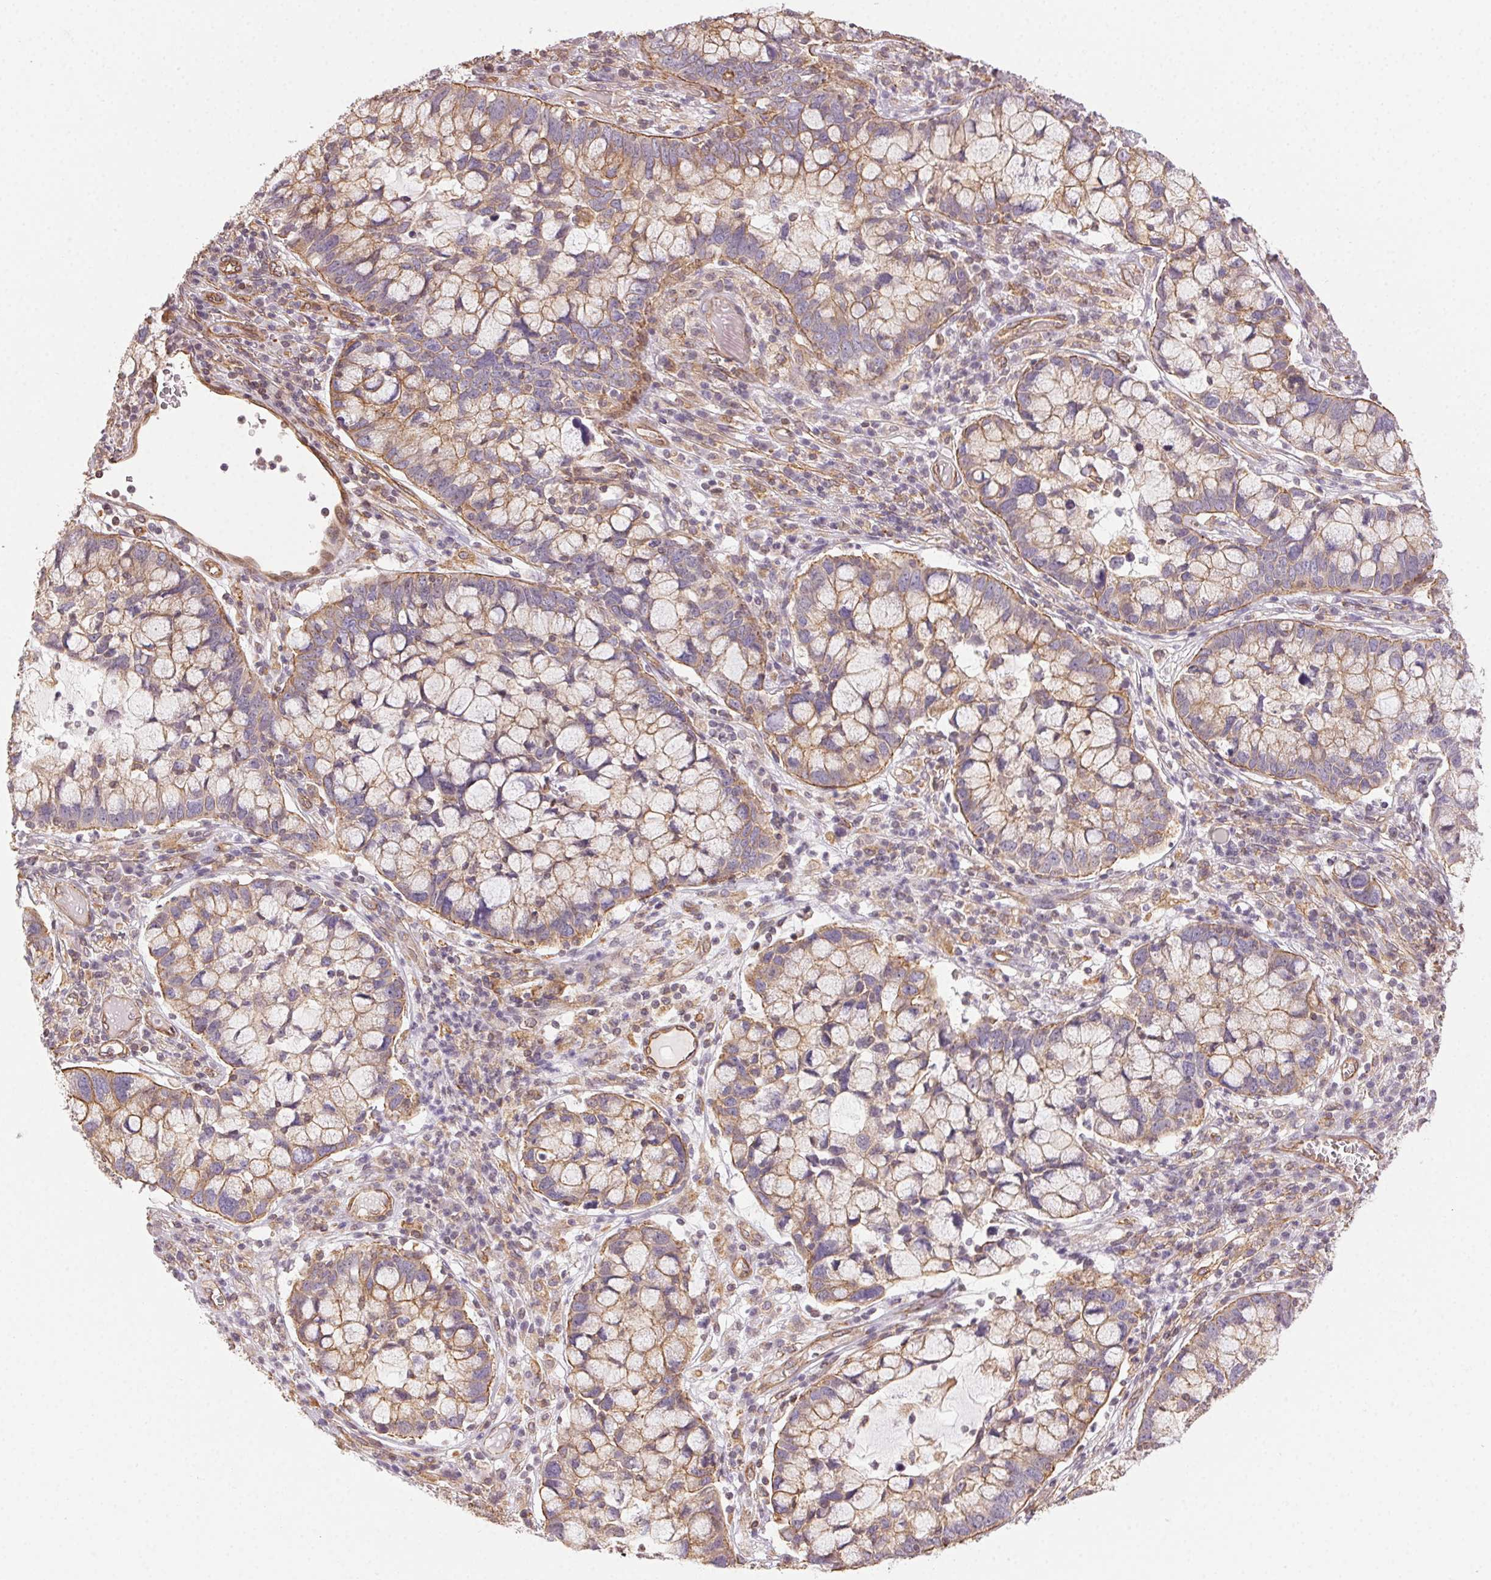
{"staining": {"intensity": "moderate", "quantity": ">75%", "location": "cytoplasmic/membranous"}, "tissue": "cervical cancer", "cell_type": "Tumor cells", "image_type": "cancer", "snomed": [{"axis": "morphology", "description": "Adenocarcinoma, NOS"}, {"axis": "topography", "description": "Cervix"}], "caption": "The micrograph displays a brown stain indicating the presence of a protein in the cytoplasmic/membranous of tumor cells in adenocarcinoma (cervical).", "gene": "PLA2G4F", "patient": {"sex": "female", "age": 40}}